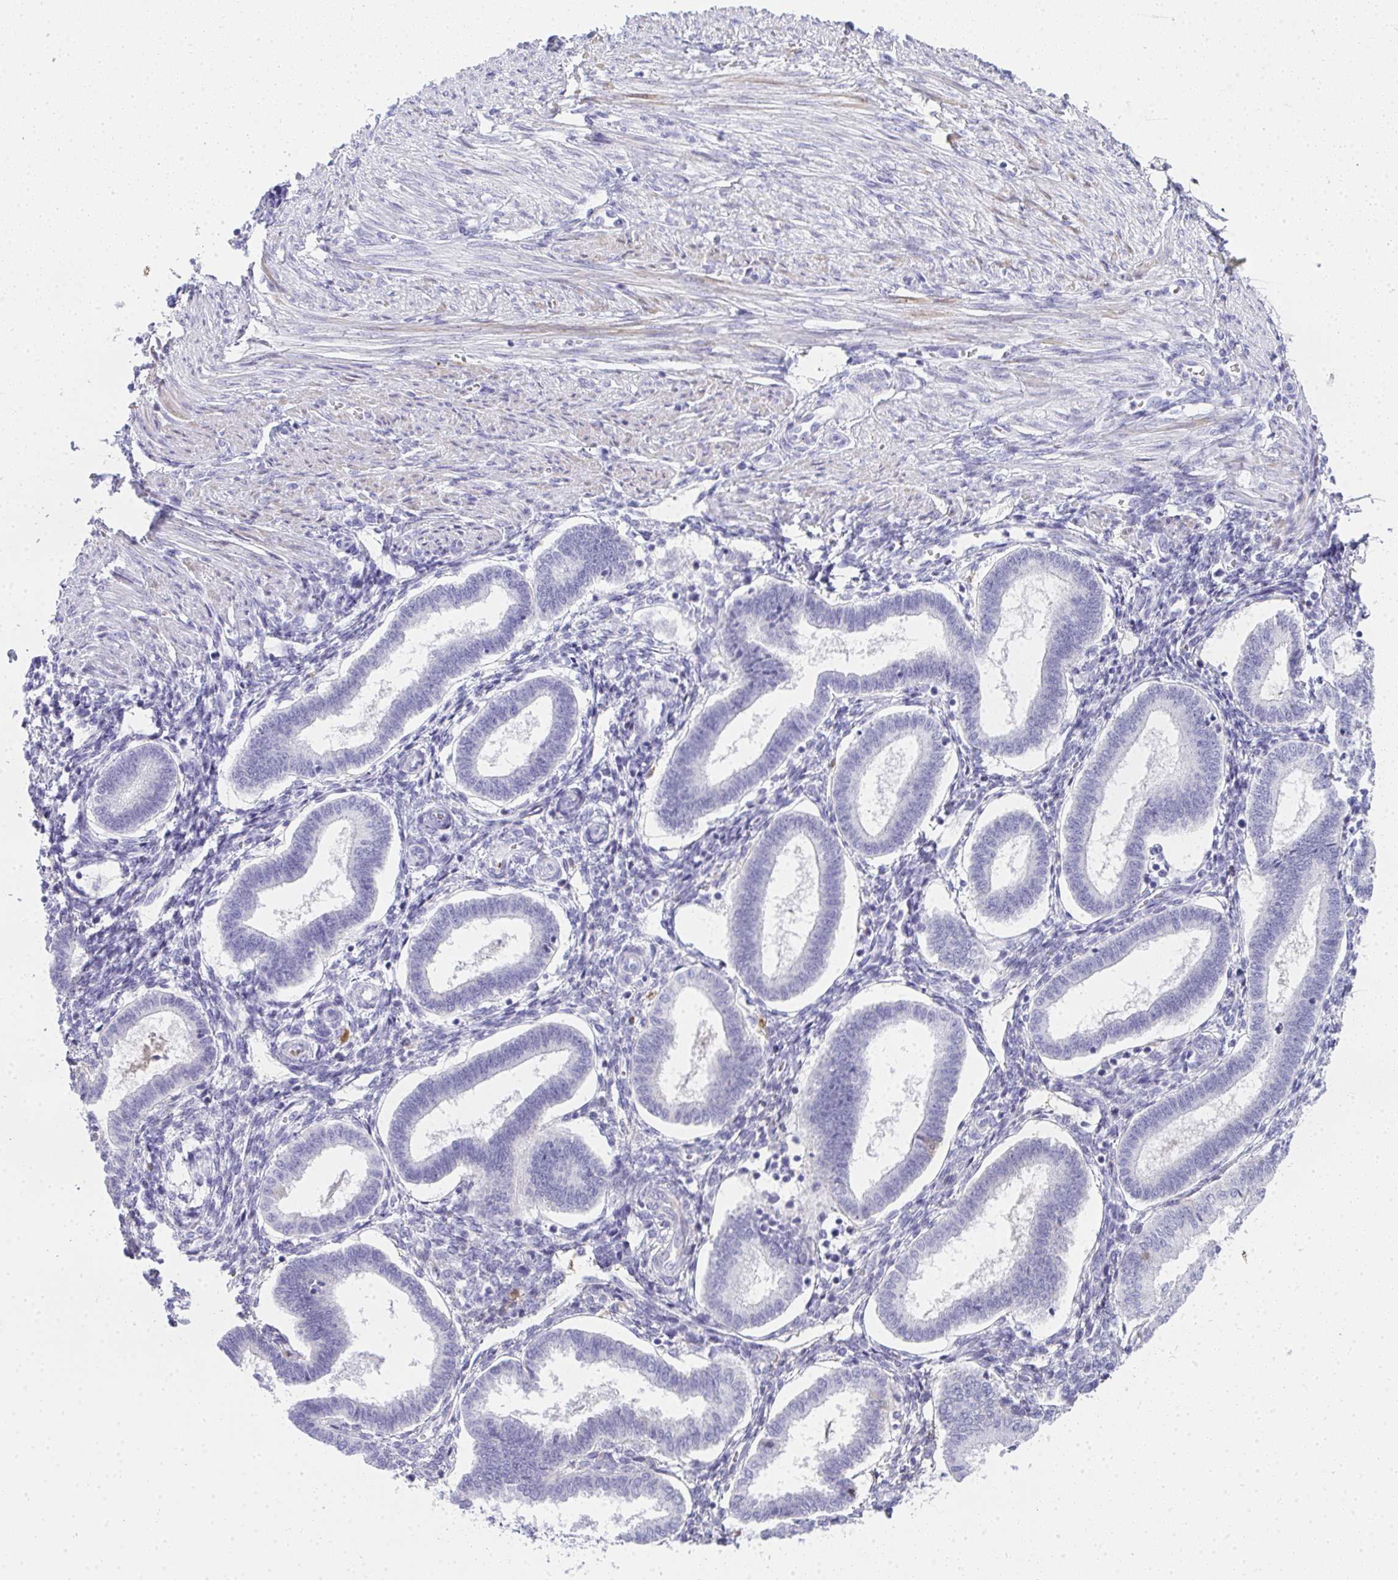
{"staining": {"intensity": "negative", "quantity": "none", "location": "none"}, "tissue": "endometrium", "cell_type": "Cells in endometrial stroma", "image_type": "normal", "snomed": [{"axis": "morphology", "description": "Normal tissue, NOS"}, {"axis": "topography", "description": "Endometrium"}], "caption": "An immunohistochemistry (IHC) micrograph of normal endometrium is shown. There is no staining in cells in endometrial stroma of endometrium.", "gene": "ZSWIM3", "patient": {"sex": "female", "age": 24}}